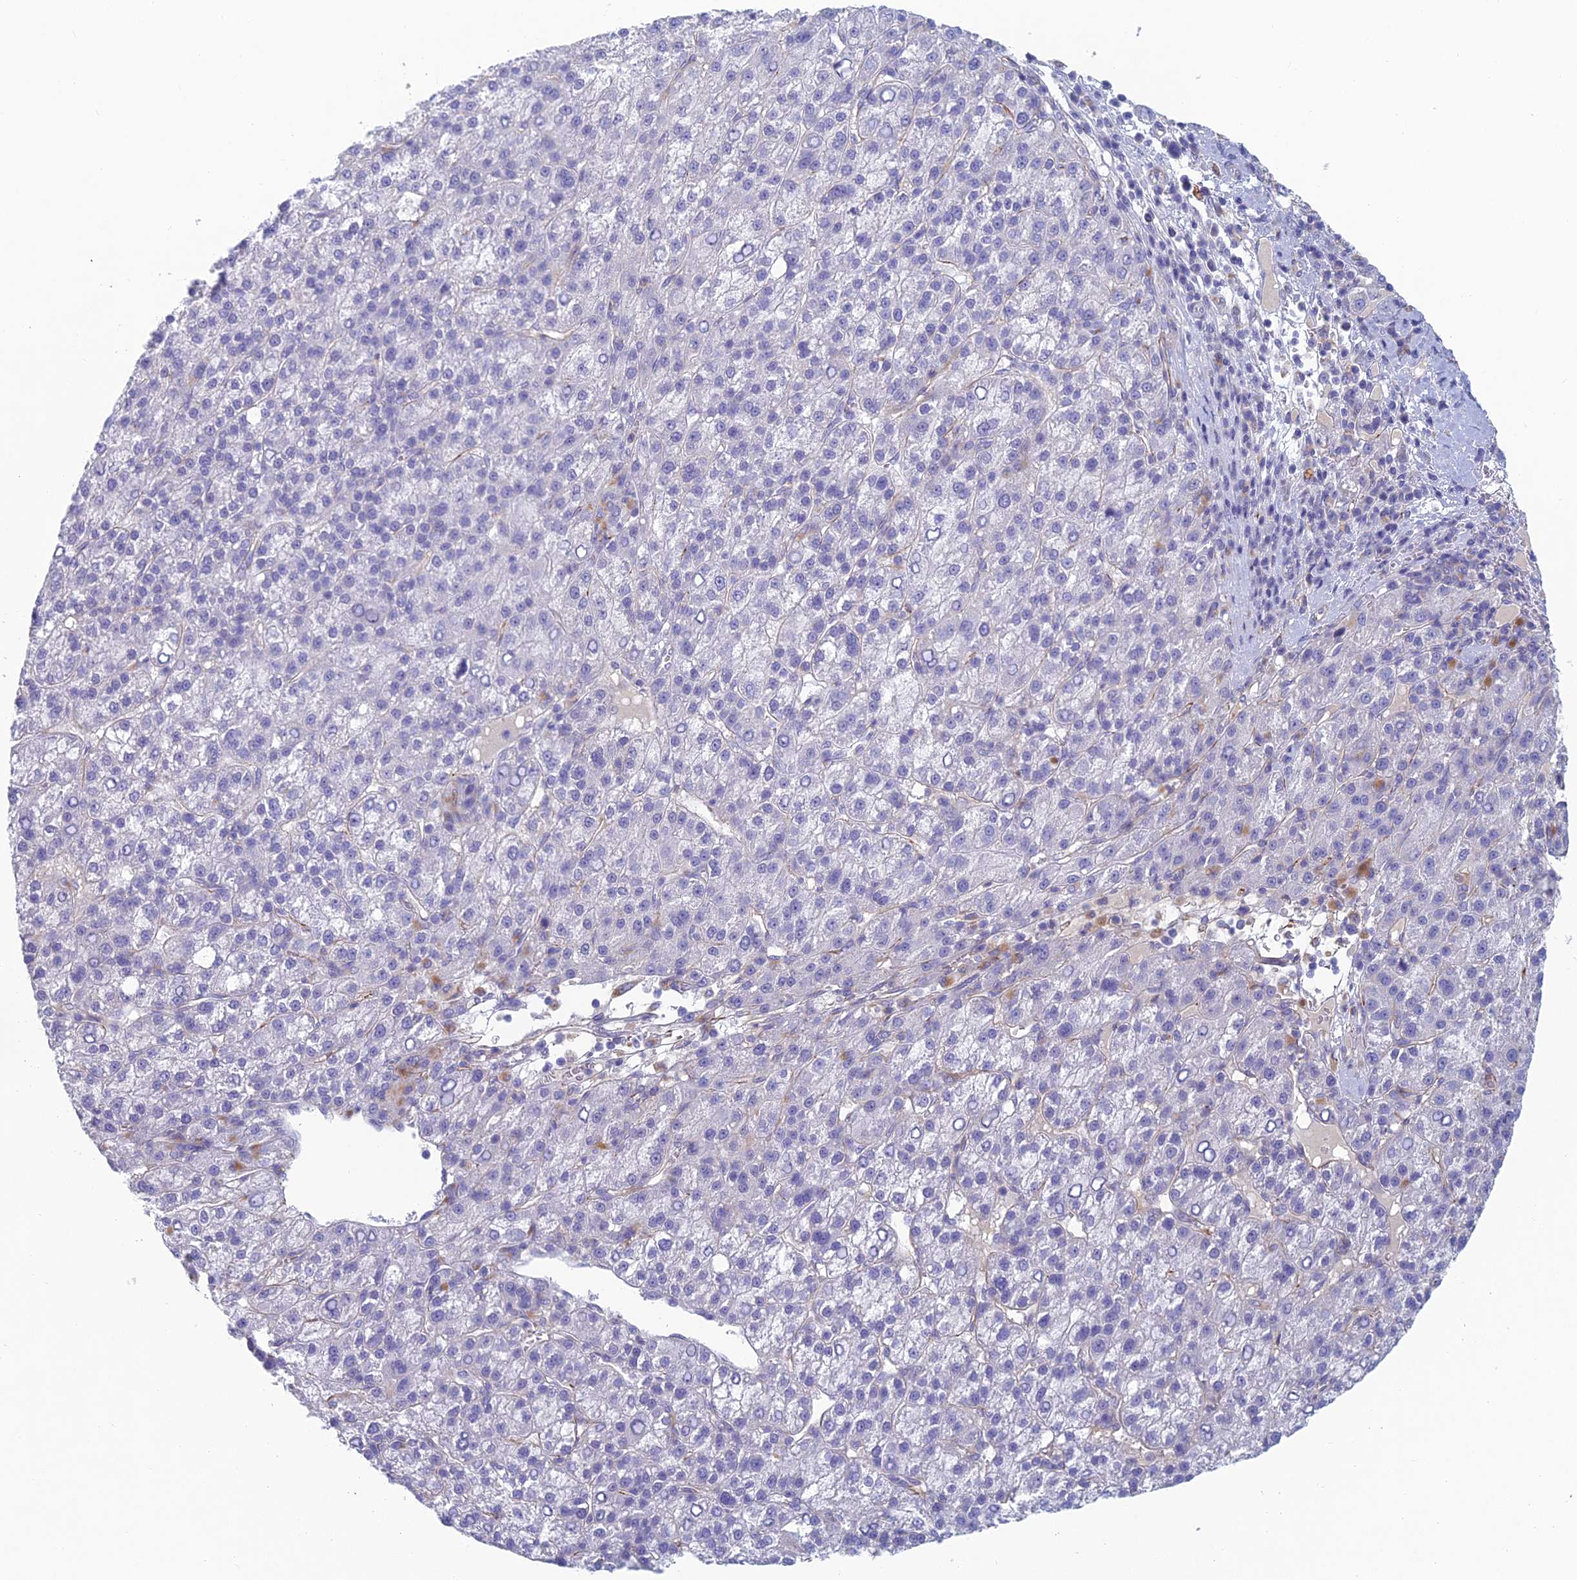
{"staining": {"intensity": "negative", "quantity": "none", "location": "none"}, "tissue": "liver cancer", "cell_type": "Tumor cells", "image_type": "cancer", "snomed": [{"axis": "morphology", "description": "Carcinoma, Hepatocellular, NOS"}, {"axis": "topography", "description": "Liver"}], "caption": "DAB immunohistochemical staining of human liver hepatocellular carcinoma demonstrates no significant positivity in tumor cells.", "gene": "FERD3L", "patient": {"sex": "female", "age": 58}}